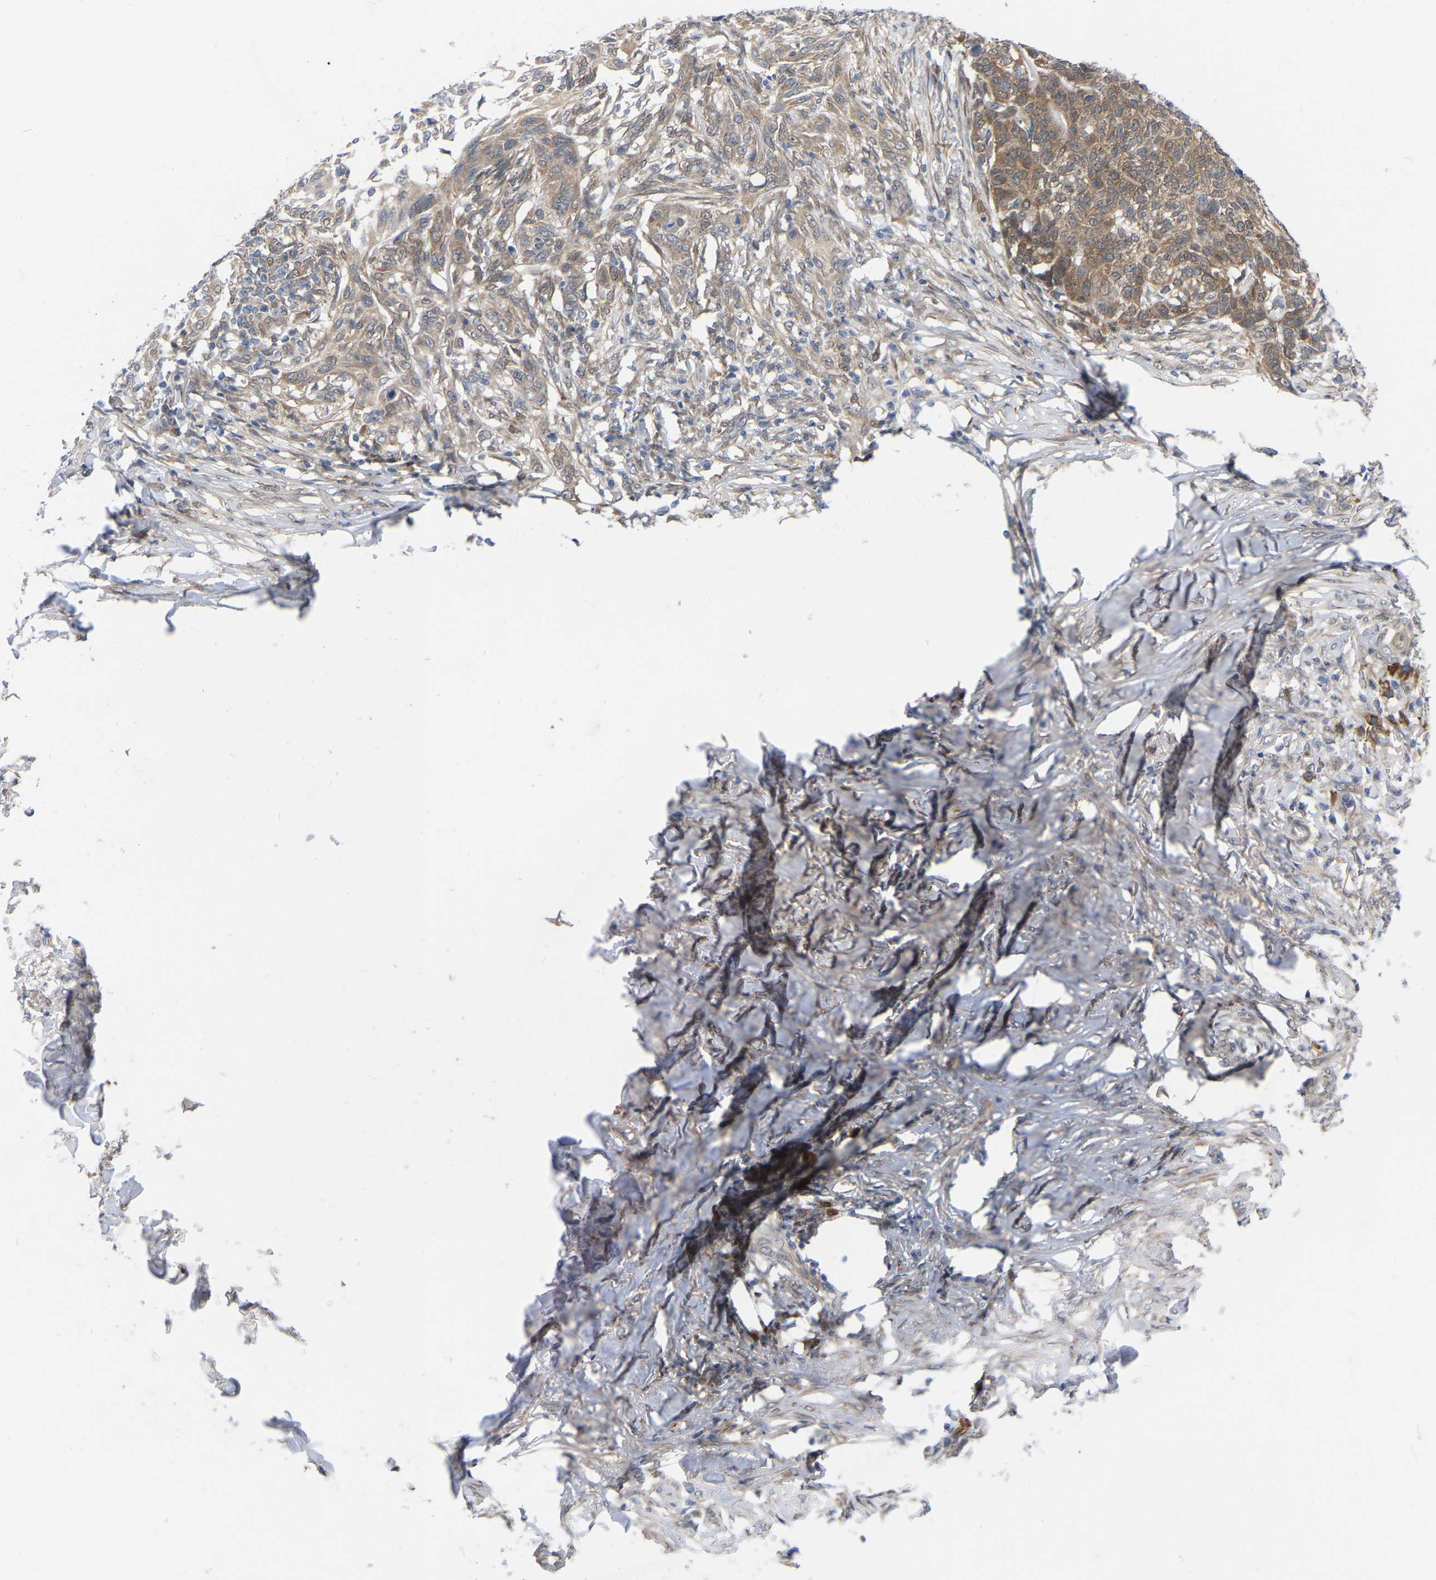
{"staining": {"intensity": "moderate", "quantity": ">75%", "location": "cytoplasmic/membranous,nuclear"}, "tissue": "skin cancer", "cell_type": "Tumor cells", "image_type": "cancer", "snomed": [{"axis": "morphology", "description": "Basal cell carcinoma"}, {"axis": "topography", "description": "Skin"}], "caption": "Immunohistochemistry (IHC) micrograph of neoplastic tissue: skin basal cell carcinoma stained using IHC demonstrates medium levels of moderate protein expression localized specifically in the cytoplasmic/membranous and nuclear of tumor cells, appearing as a cytoplasmic/membranous and nuclear brown color.", "gene": "UBE4B", "patient": {"sex": "male", "age": 85}}